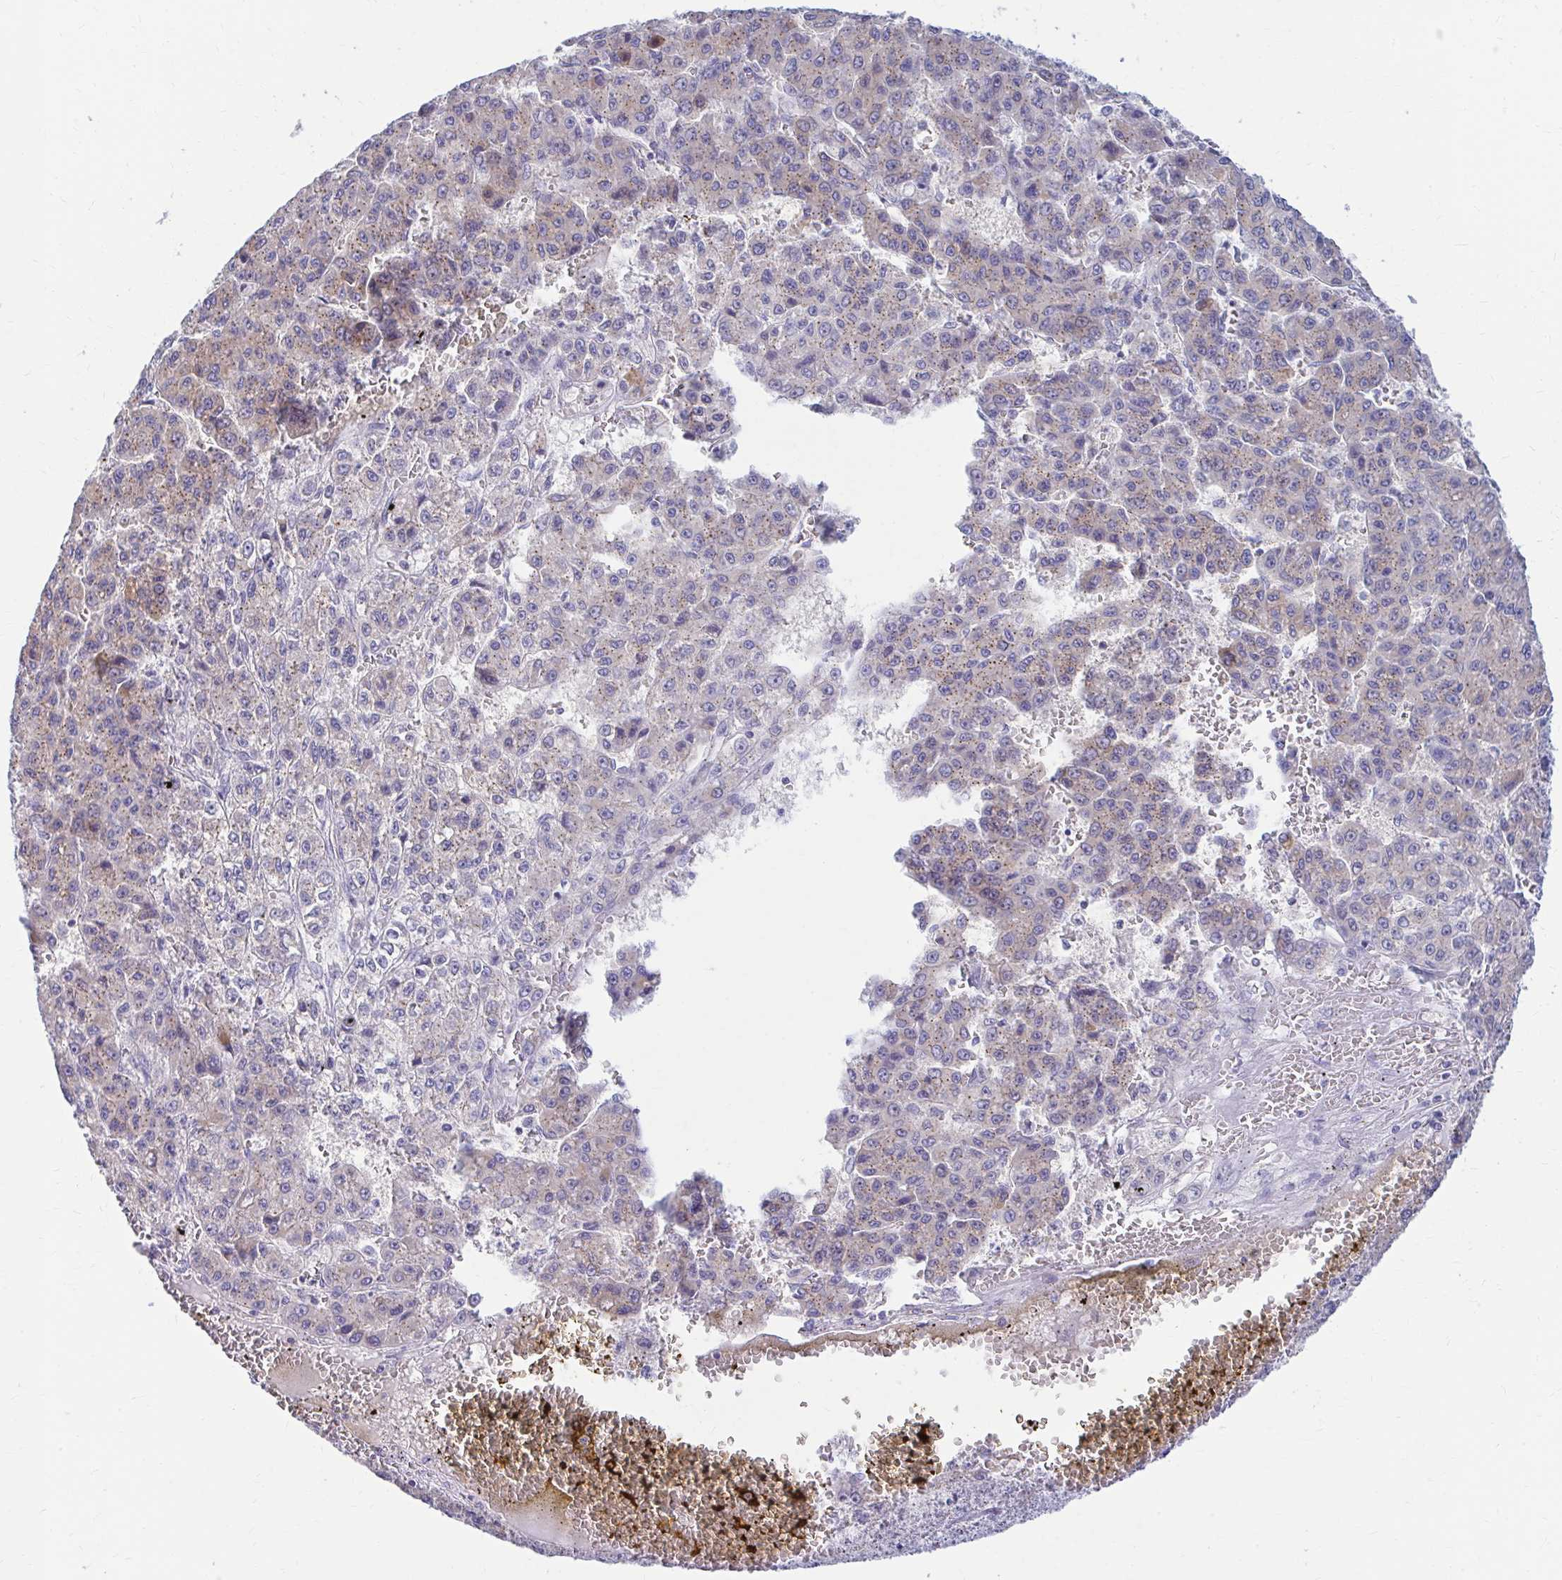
{"staining": {"intensity": "moderate", "quantity": "25%-75%", "location": "cytoplasmic/membranous"}, "tissue": "liver cancer", "cell_type": "Tumor cells", "image_type": "cancer", "snomed": [{"axis": "morphology", "description": "Carcinoma, Hepatocellular, NOS"}, {"axis": "topography", "description": "Liver"}], "caption": "Liver cancer (hepatocellular carcinoma) tissue reveals moderate cytoplasmic/membranous staining in approximately 25%-75% of tumor cells The staining was performed using DAB (3,3'-diaminobenzidine), with brown indicating positive protein expression. Nuclei are stained blue with hematoxylin.", "gene": "RADIL", "patient": {"sex": "male", "age": 70}}